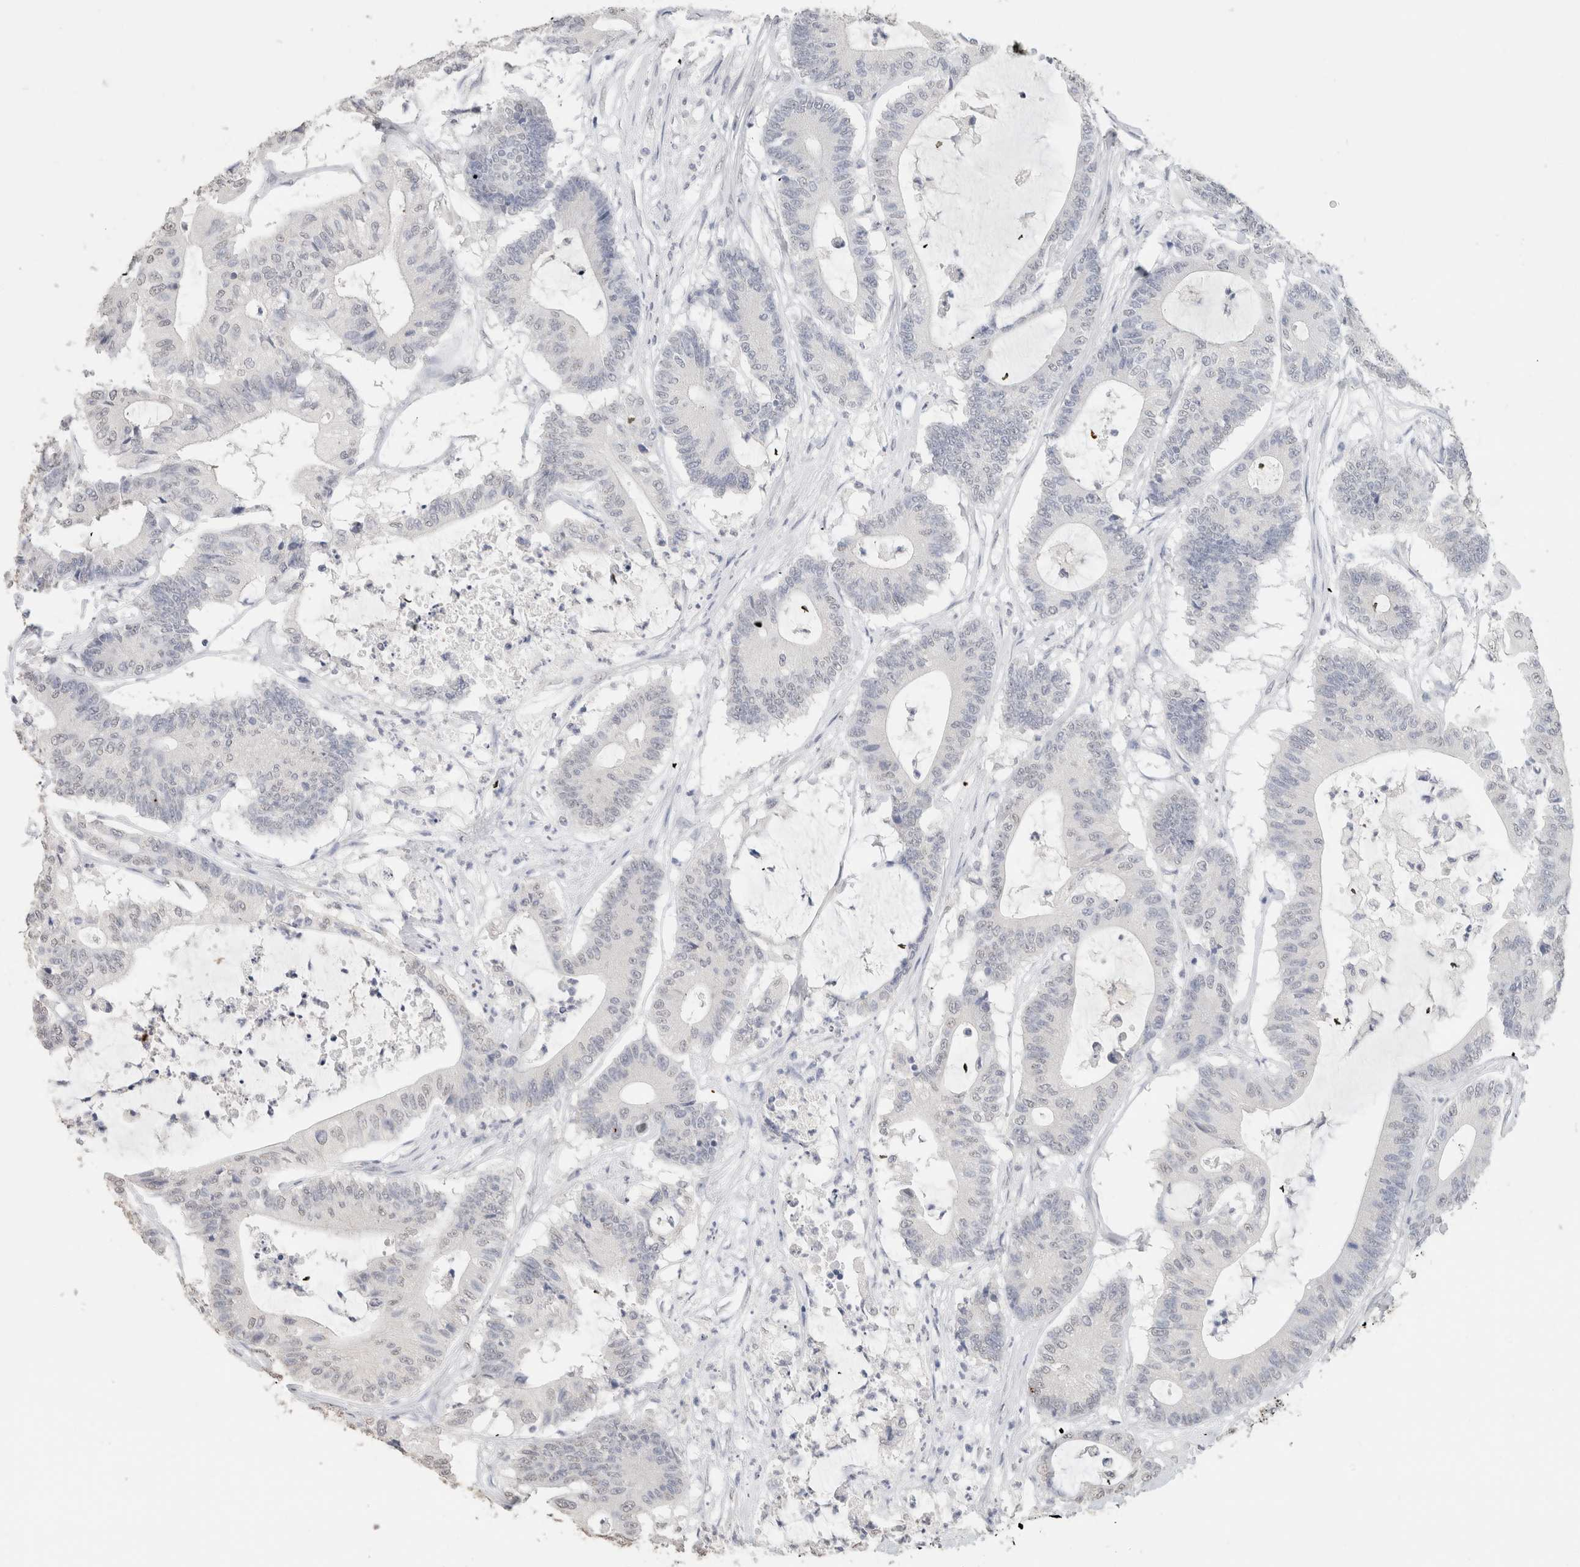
{"staining": {"intensity": "negative", "quantity": "none", "location": "none"}, "tissue": "colorectal cancer", "cell_type": "Tumor cells", "image_type": "cancer", "snomed": [{"axis": "morphology", "description": "Adenocarcinoma, NOS"}, {"axis": "topography", "description": "Colon"}], "caption": "Tumor cells show no significant protein expression in colorectal adenocarcinoma.", "gene": "CD80", "patient": {"sex": "female", "age": 84}}